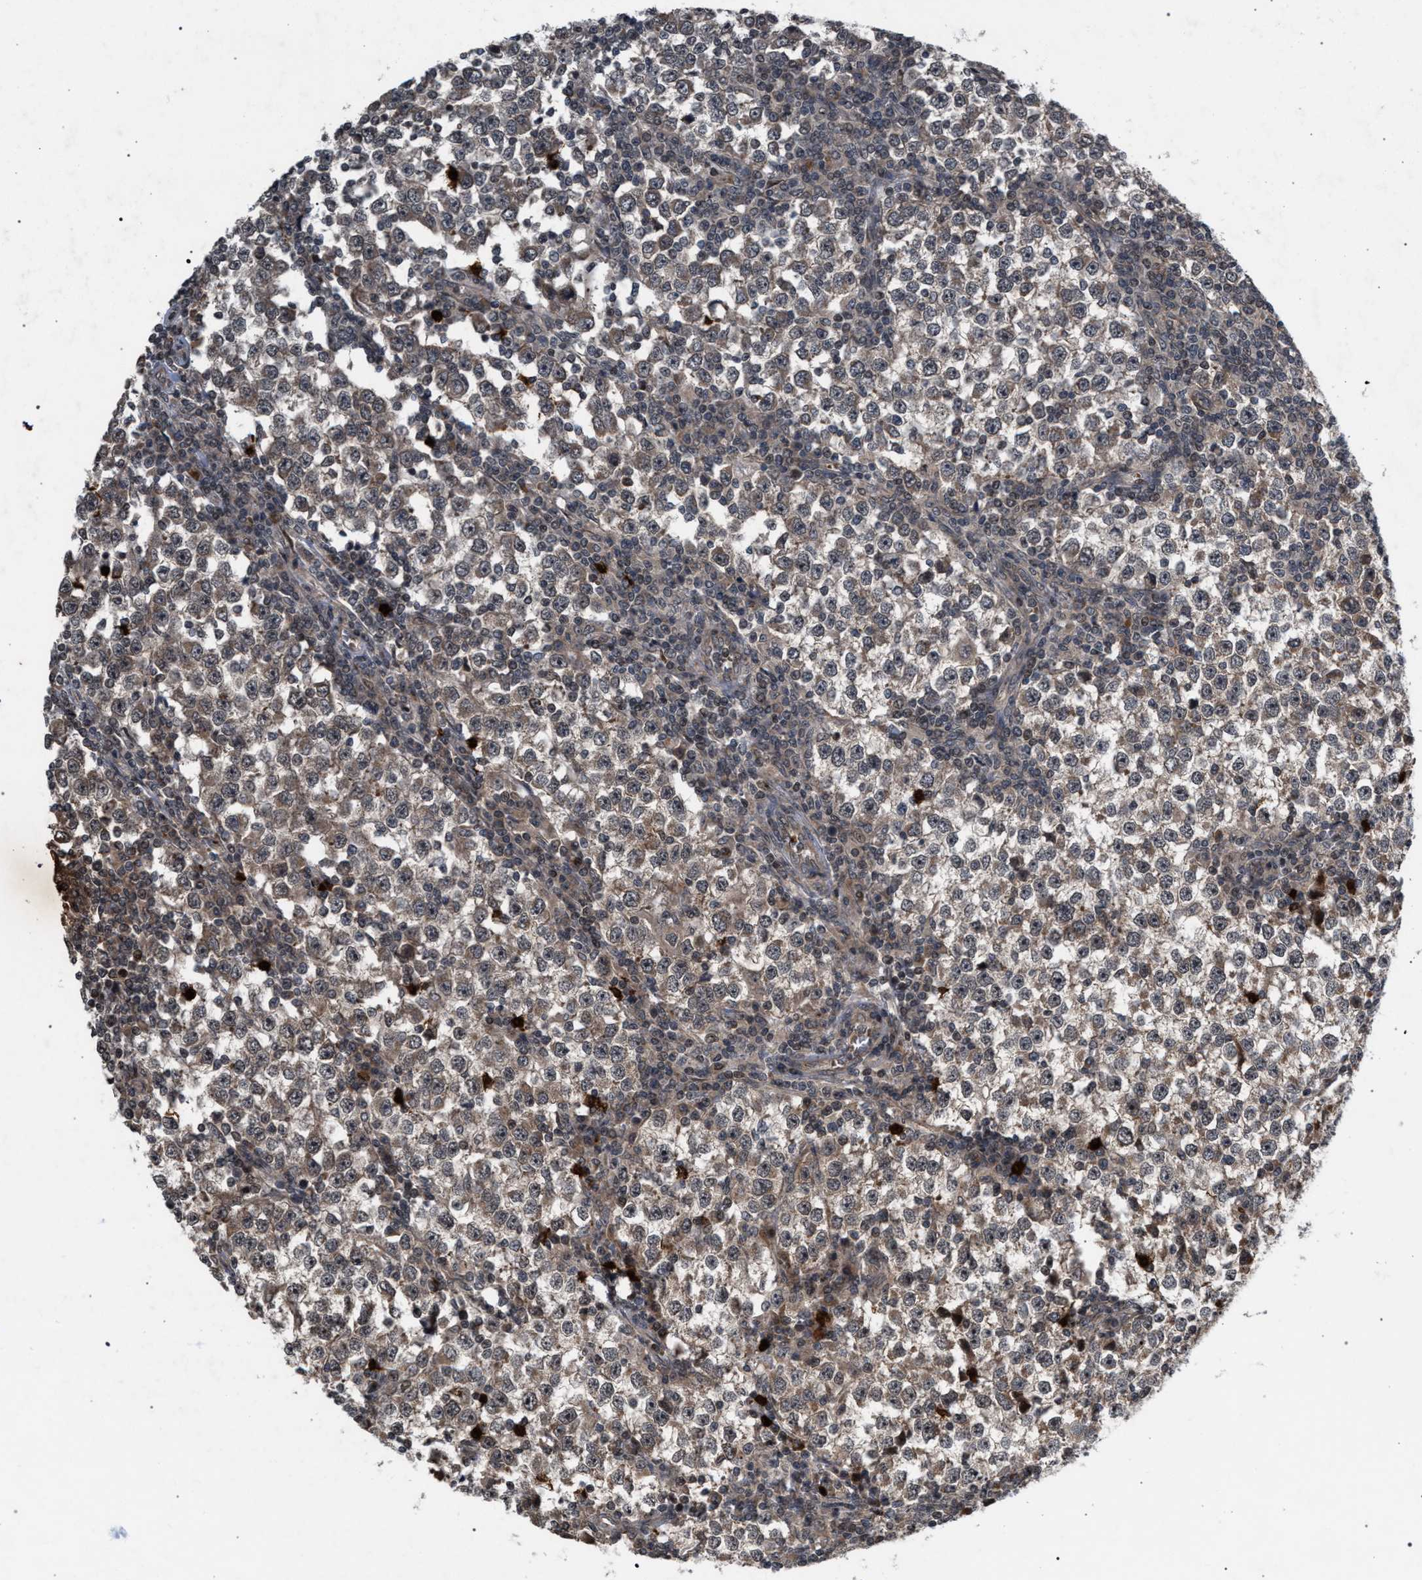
{"staining": {"intensity": "weak", "quantity": "<25%", "location": "cytoplasmic/membranous"}, "tissue": "testis cancer", "cell_type": "Tumor cells", "image_type": "cancer", "snomed": [{"axis": "morphology", "description": "Seminoma, NOS"}, {"axis": "topography", "description": "Testis"}], "caption": "The photomicrograph demonstrates no significant positivity in tumor cells of testis seminoma. (Stains: DAB (3,3'-diaminobenzidine) immunohistochemistry (IHC) with hematoxylin counter stain, Microscopy: brightfield microscopy at high magnification).", "gene": "IRAK4", "patient": {"sex": "male", "age": 65}}